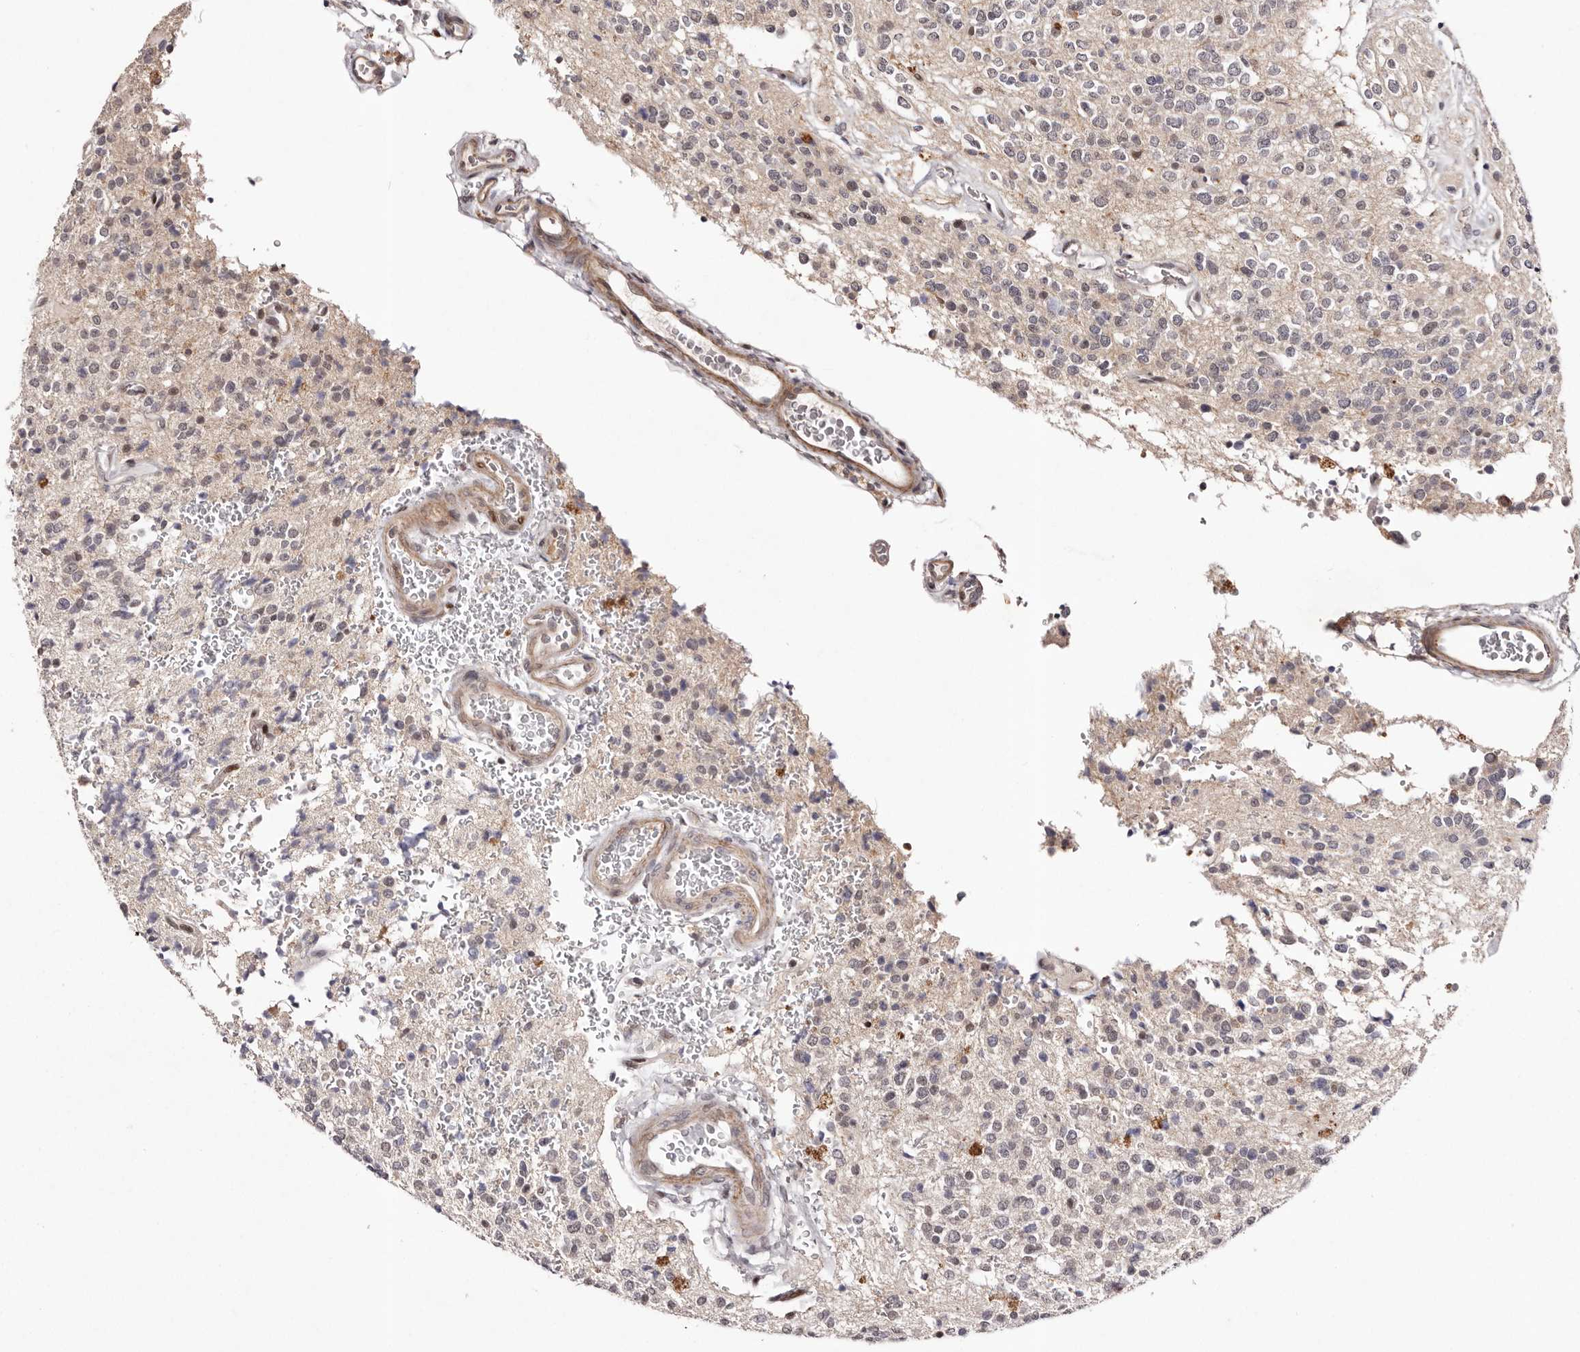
{"staining": {"intensity": "negative", "quantity": "none", "location": "none"}, "tissue": "glioma", "cell_type": "Tumor cells", "image_type": "cancer", "snomed": [{"axis": "morphology", "description": "Glioma, malignant, High grade"}, {"axis": "topography", "description": "Brain"}], "caption": "A high-resolution image shows immunohistochemistry staining of malignant glioma (high-grade), which reveals no significant positivity in tumor cells.", "gene": "FBXO5", "patient": {"sex": "male", "age": 34}}